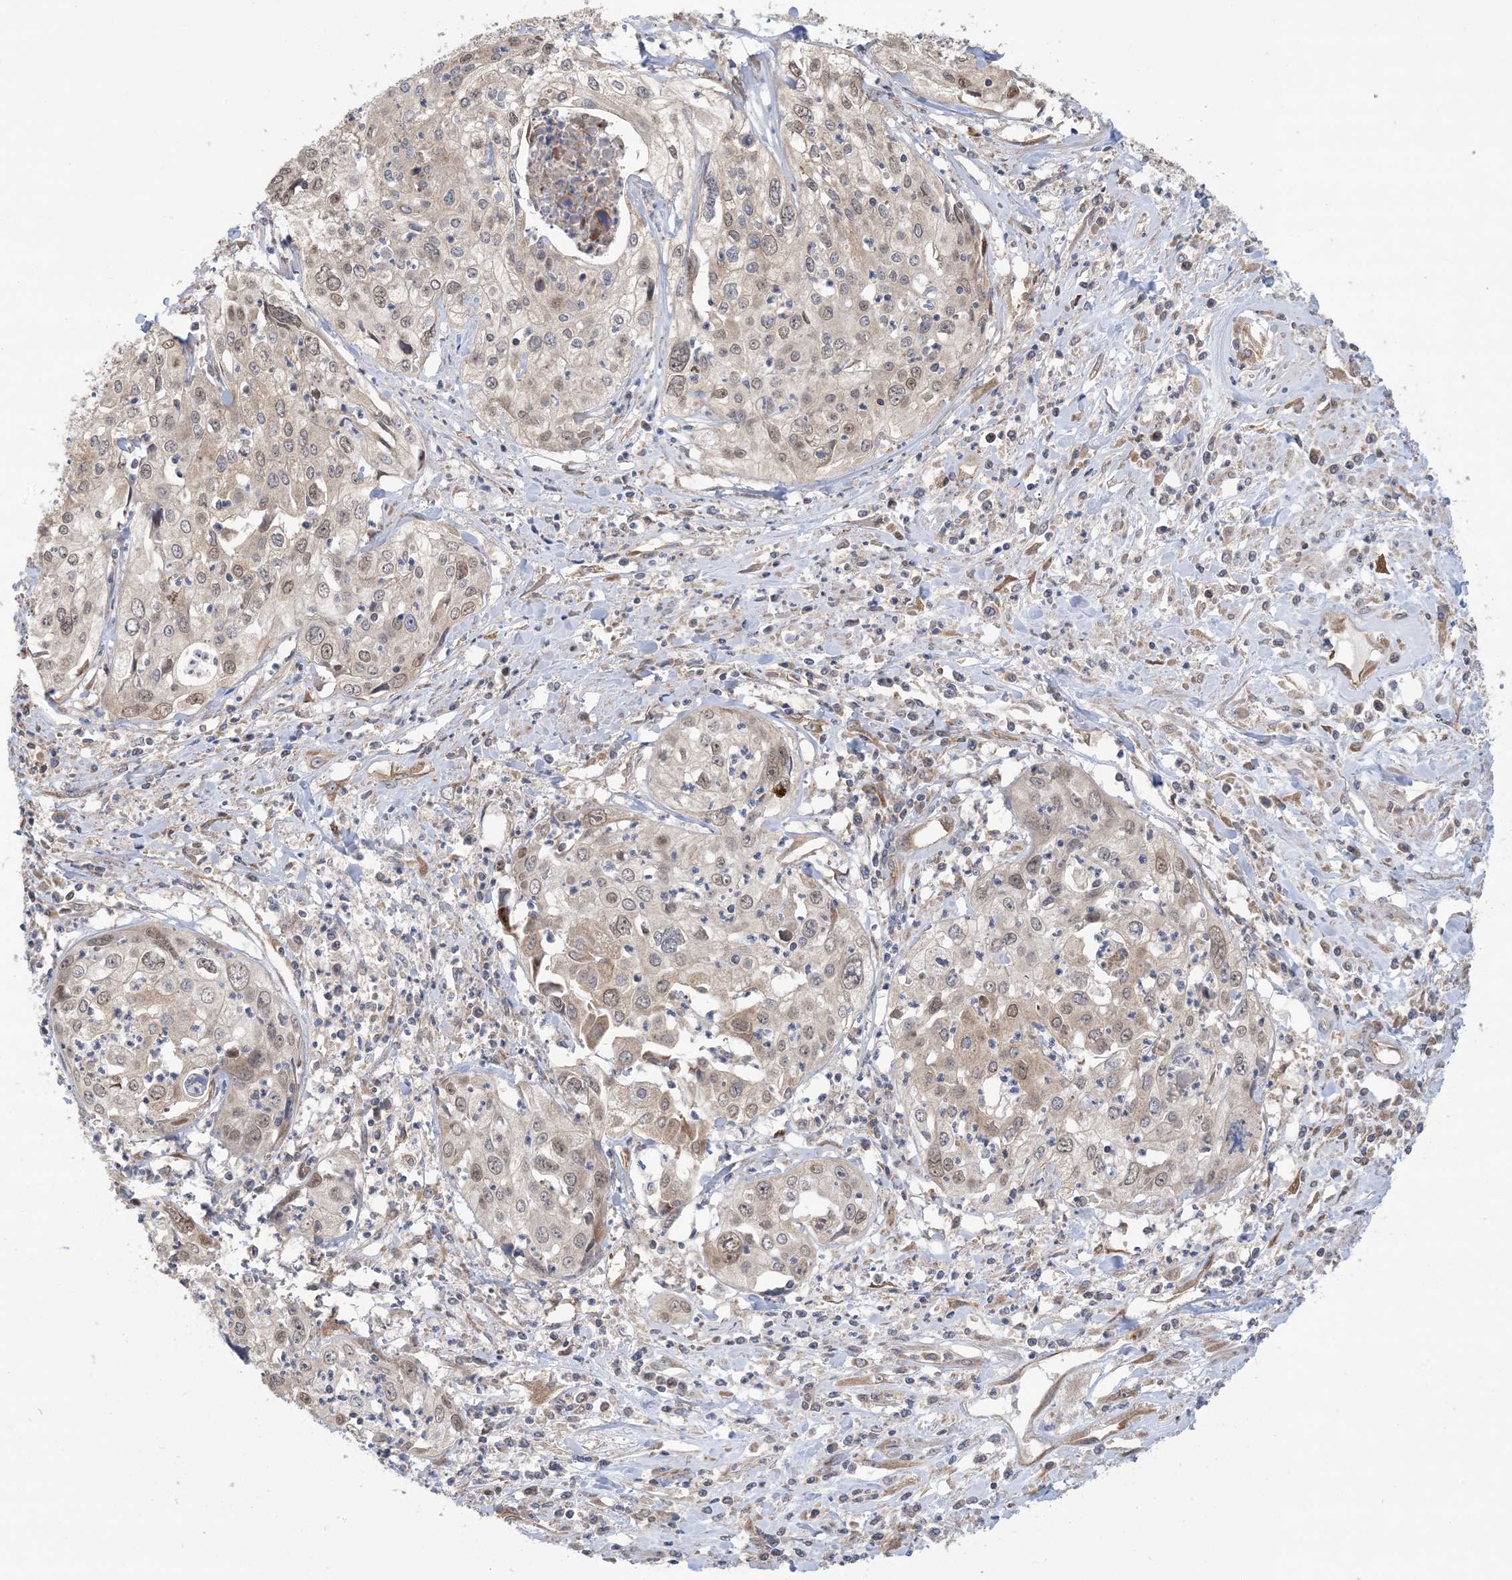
{"staining": {"intensity": "weak", "quantity": "<25%", "location": "cytoplasmic/membranous"}, "tissue": "cervical cancer", "cell_type": "Tumor cells", "image_type": "cancer", "snomed": [{"axis": "morphology", "description": "Squamous cell carcinoma, NOS"}, {"axis": "topography", "description": "Cervix"}], "caption": "This is a histopathology image of immunohistochemistry (IHC) staining of squamous cell carcinoma (cervical), which shows no staining in tumor cells.", "gene": "CLEC16A", "patient": {"sex": "female", "age": 31}}